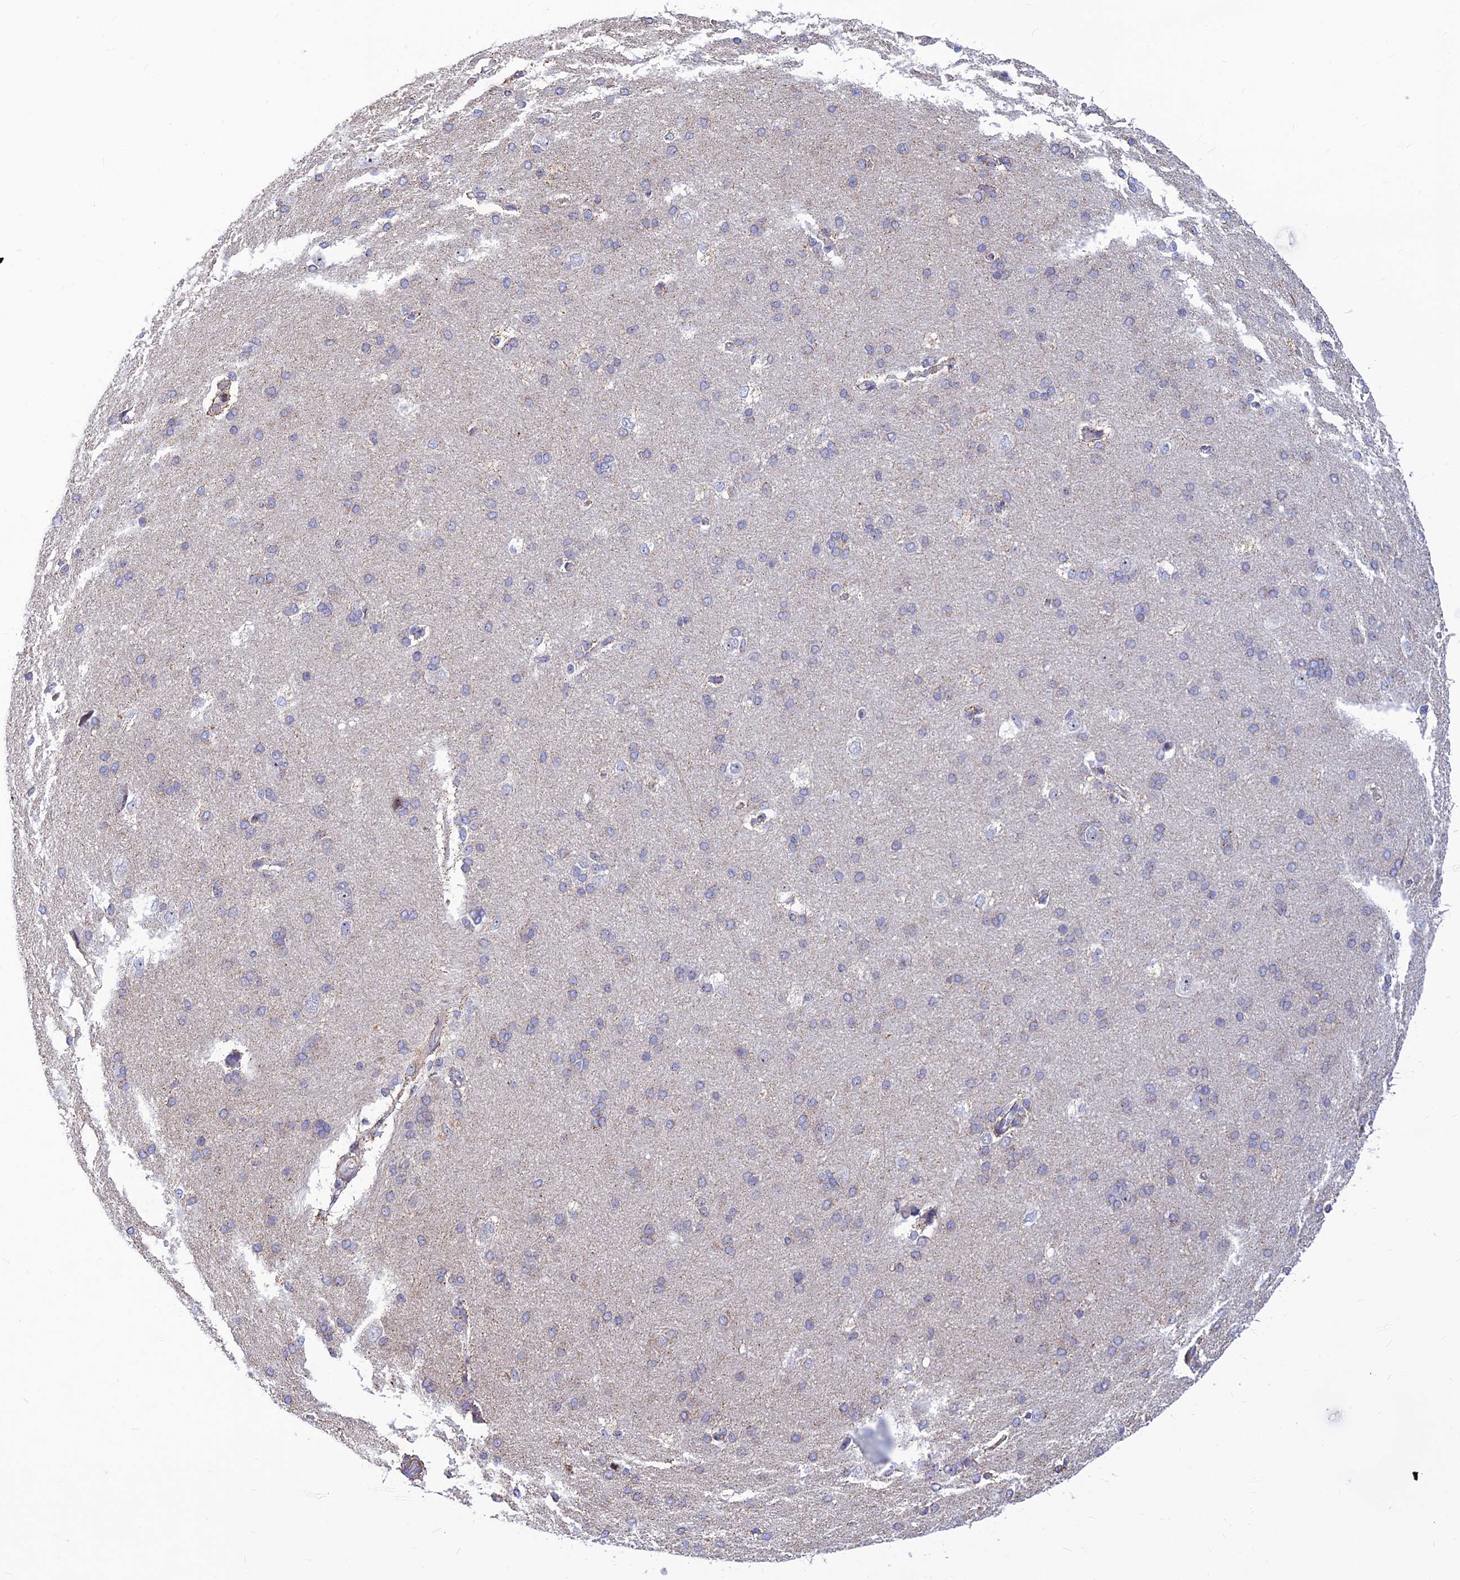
{"staining": {"intensity": "weak", "quantity": "<25%", "location": "cytoplasmic/membranous"}, "tissue": "cerebral cortex", "cell_type": "Endothelial cells", "image_type": "normal", "snomed": [{"axis": "morphology", "description": "Normal tissue, NOS"}, {"axis": "topography", "description": "Cerebral cortex"}], "caption": "Immunohistochemistry (IHC) histopathology image of normal cerebral cortex: cerebral cortex stained with DAB reveals no significant protein expression in endothelial cells.", "gene": "POLR1G", "patient": {"sex": "male", "age": 62}}